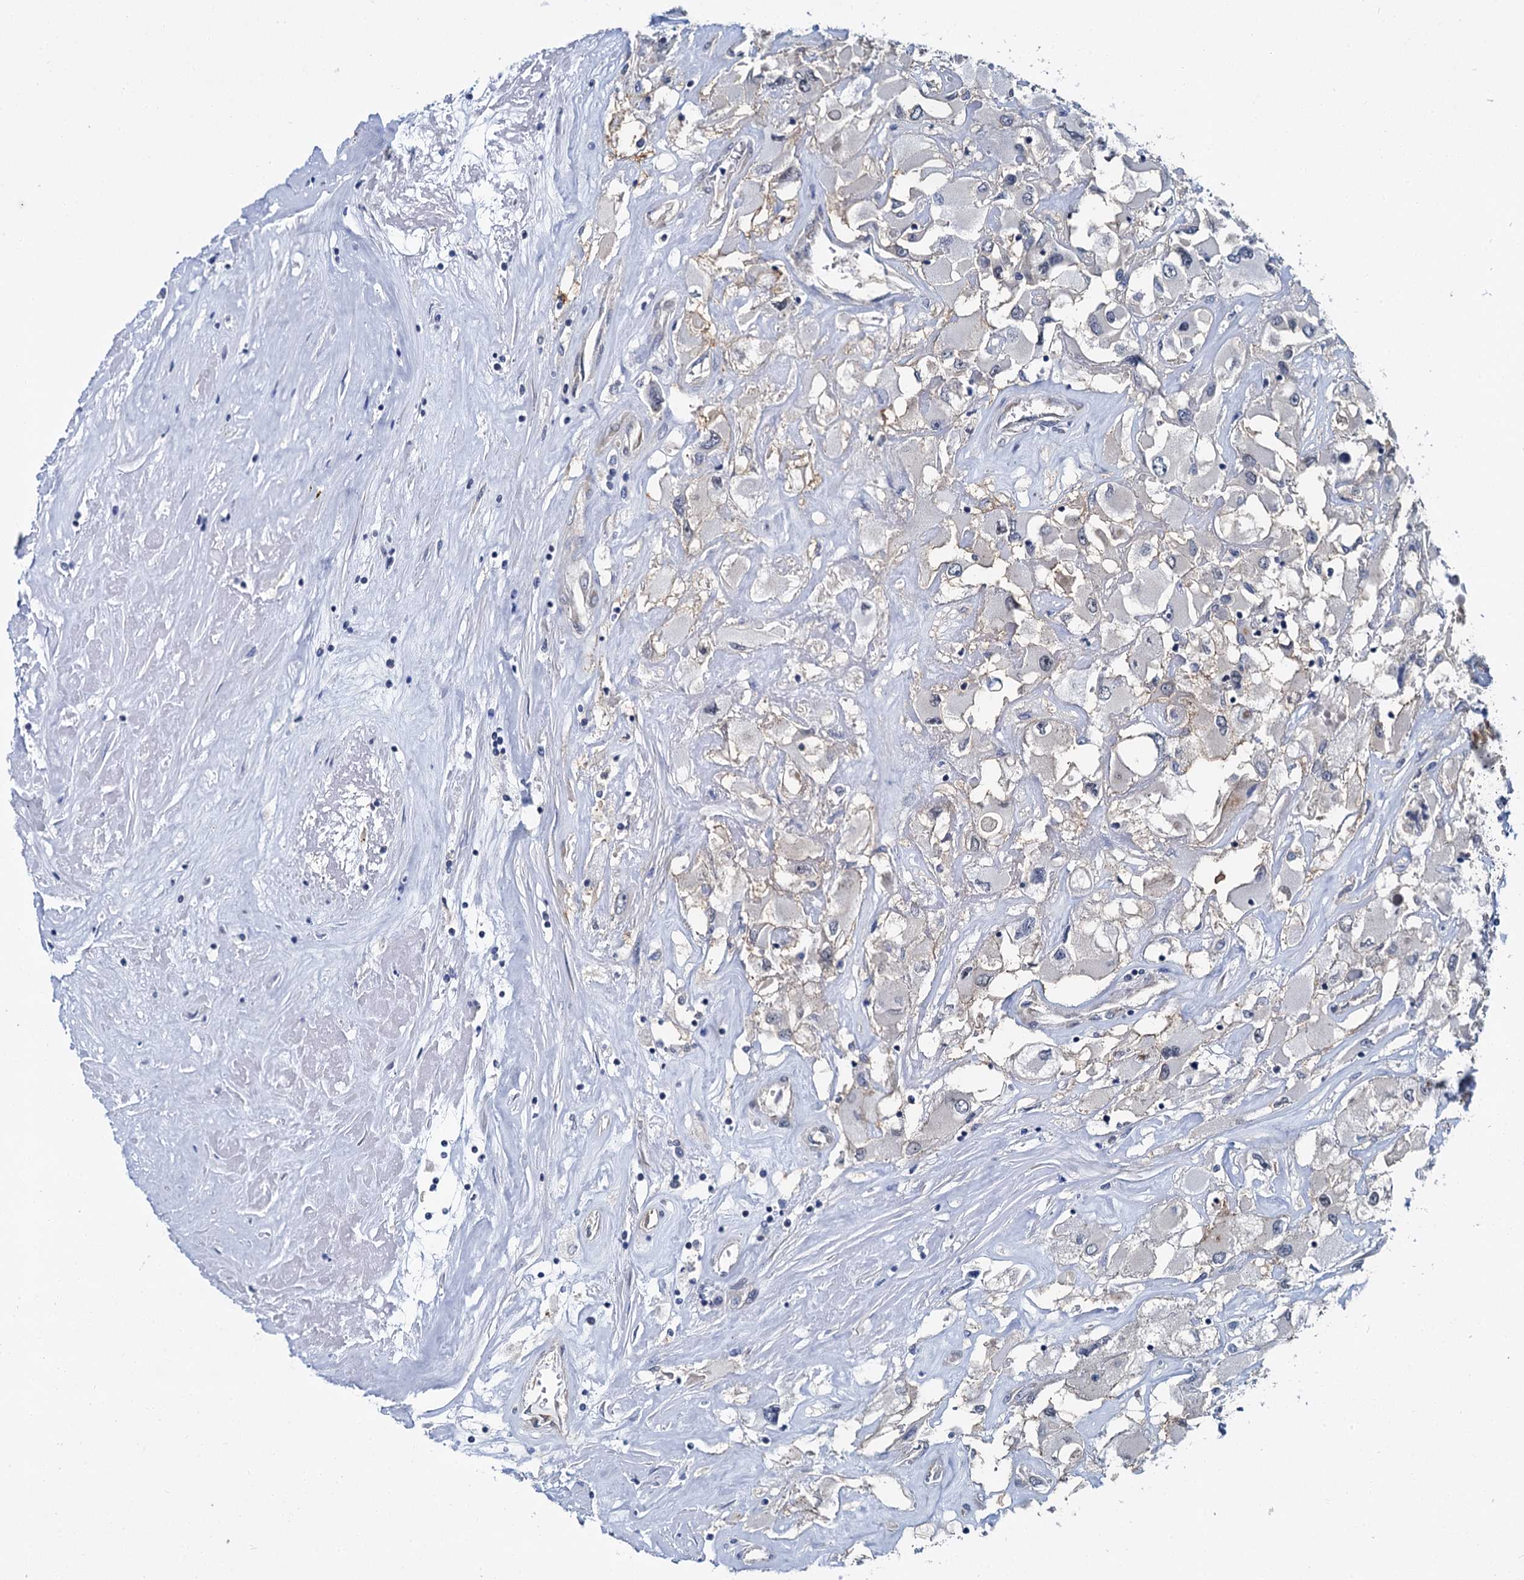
{"staining": {"intensity": "negative", "quantity": "none", "location": "none"}, "tissue": "renal cancer", "cell_type": "Tumor cells", "image_type": "cancer", "snomed": [{"axis": "morphology", "description": "Adenocarcinoma, NOS"}, {"axis": "topography", "description": "Kidney"}], "caption": "This image is of renal cancer stained with immunohistochemistry (IHC) to label a protein in brown with the nuclei are counter-stained blue. There is no staining in tumor cells.", "gene": "MIOX", "patient": {"sex": "female", "age": 52}}